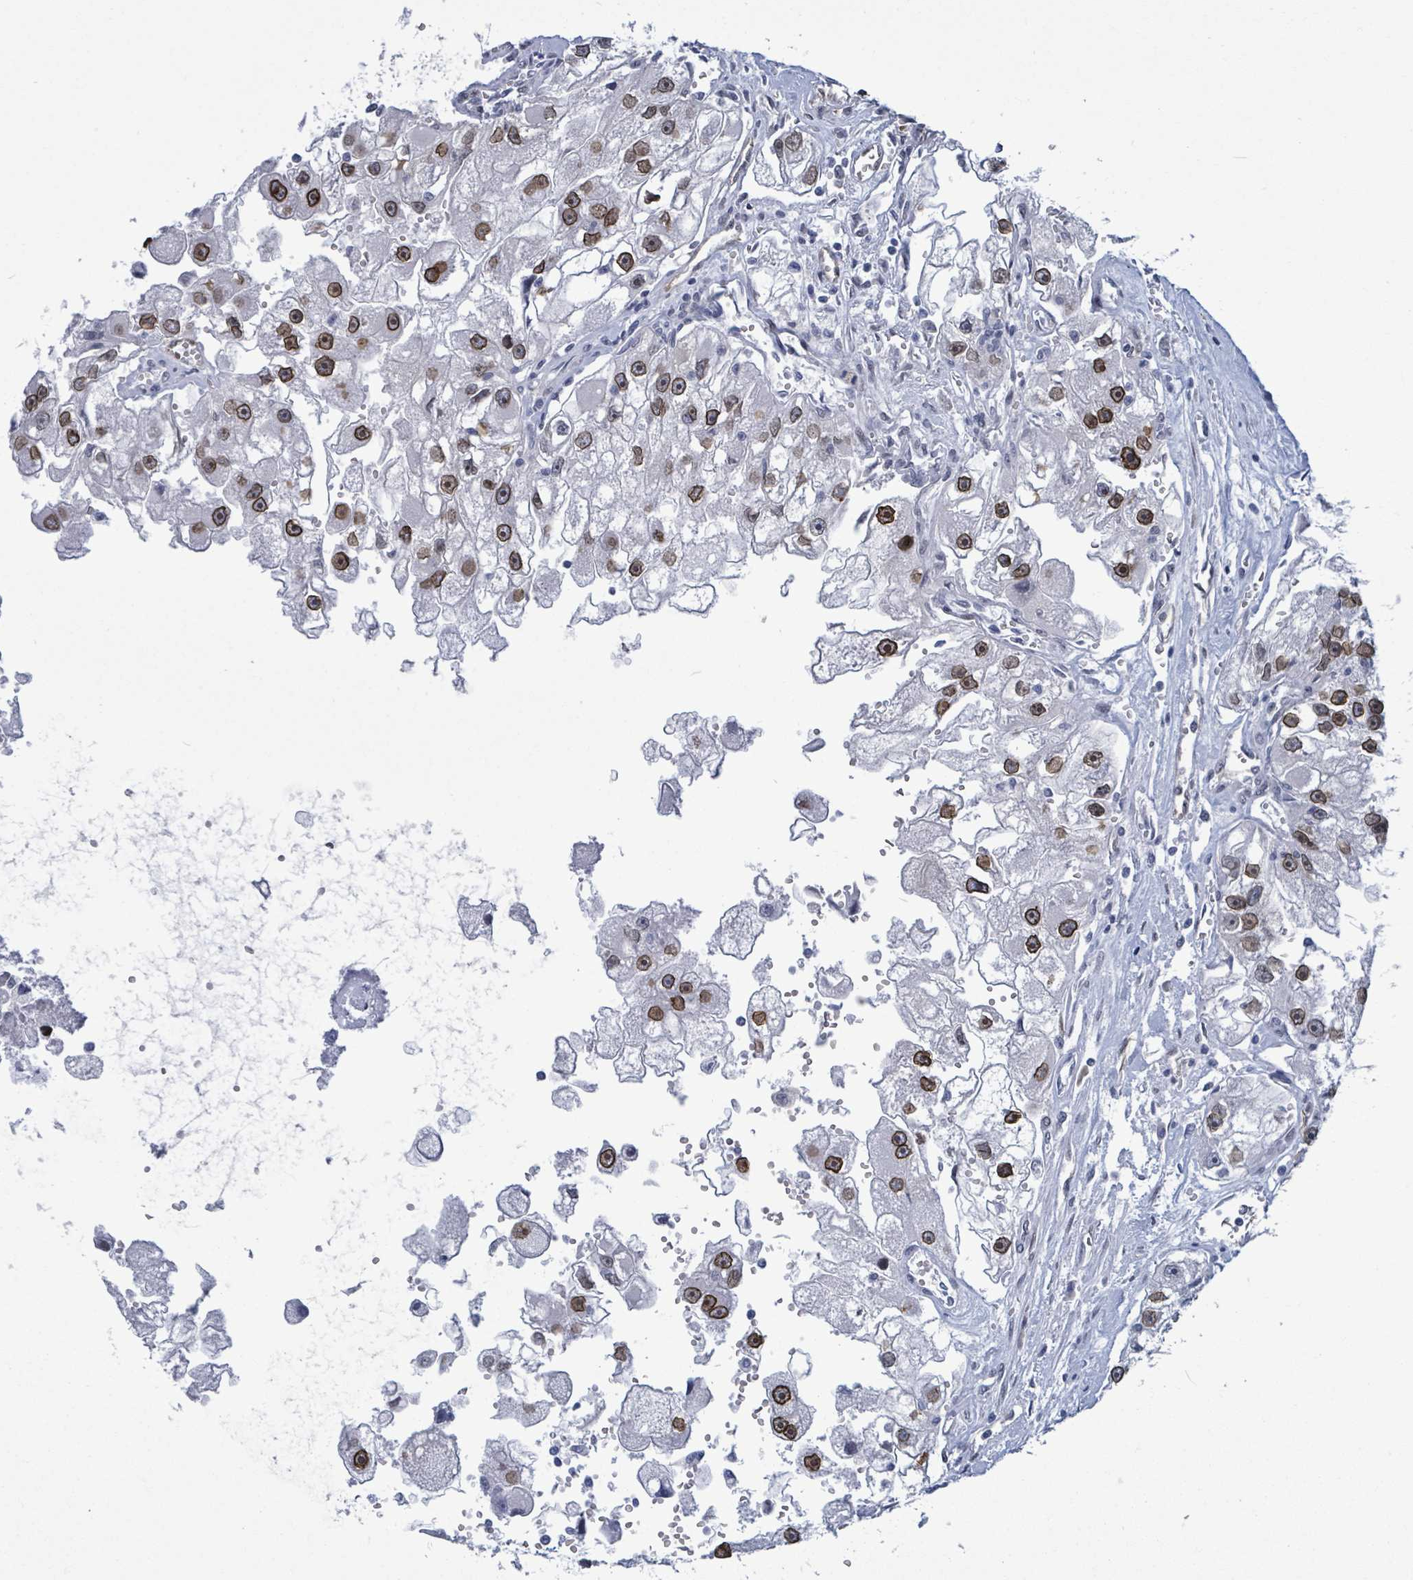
{"staining": {"intensity": "moderate", "quantity": ">75%", "location": "cytoplasmic/membranous,nuclear"}, "tissue": "renal cancer", "cell_type": "Tumor cells", "image_type": "cancer", "snomed": [{"axis": "morphology", "description": "Adenocarcinoma, NOS"}, {"axis": "topography", "description": "Kidney"}], "caption": "The histopathology image reveals a brown stain indicating the presence of a protein in the cytoplasmic/membranous and nuclear of tumor cells in renal adenocarcinoma. (Brightfield microscopy of DAB IHC at high magnification).", "gene": "RRN3", "patient": {"sex": "male", "age": 63}}